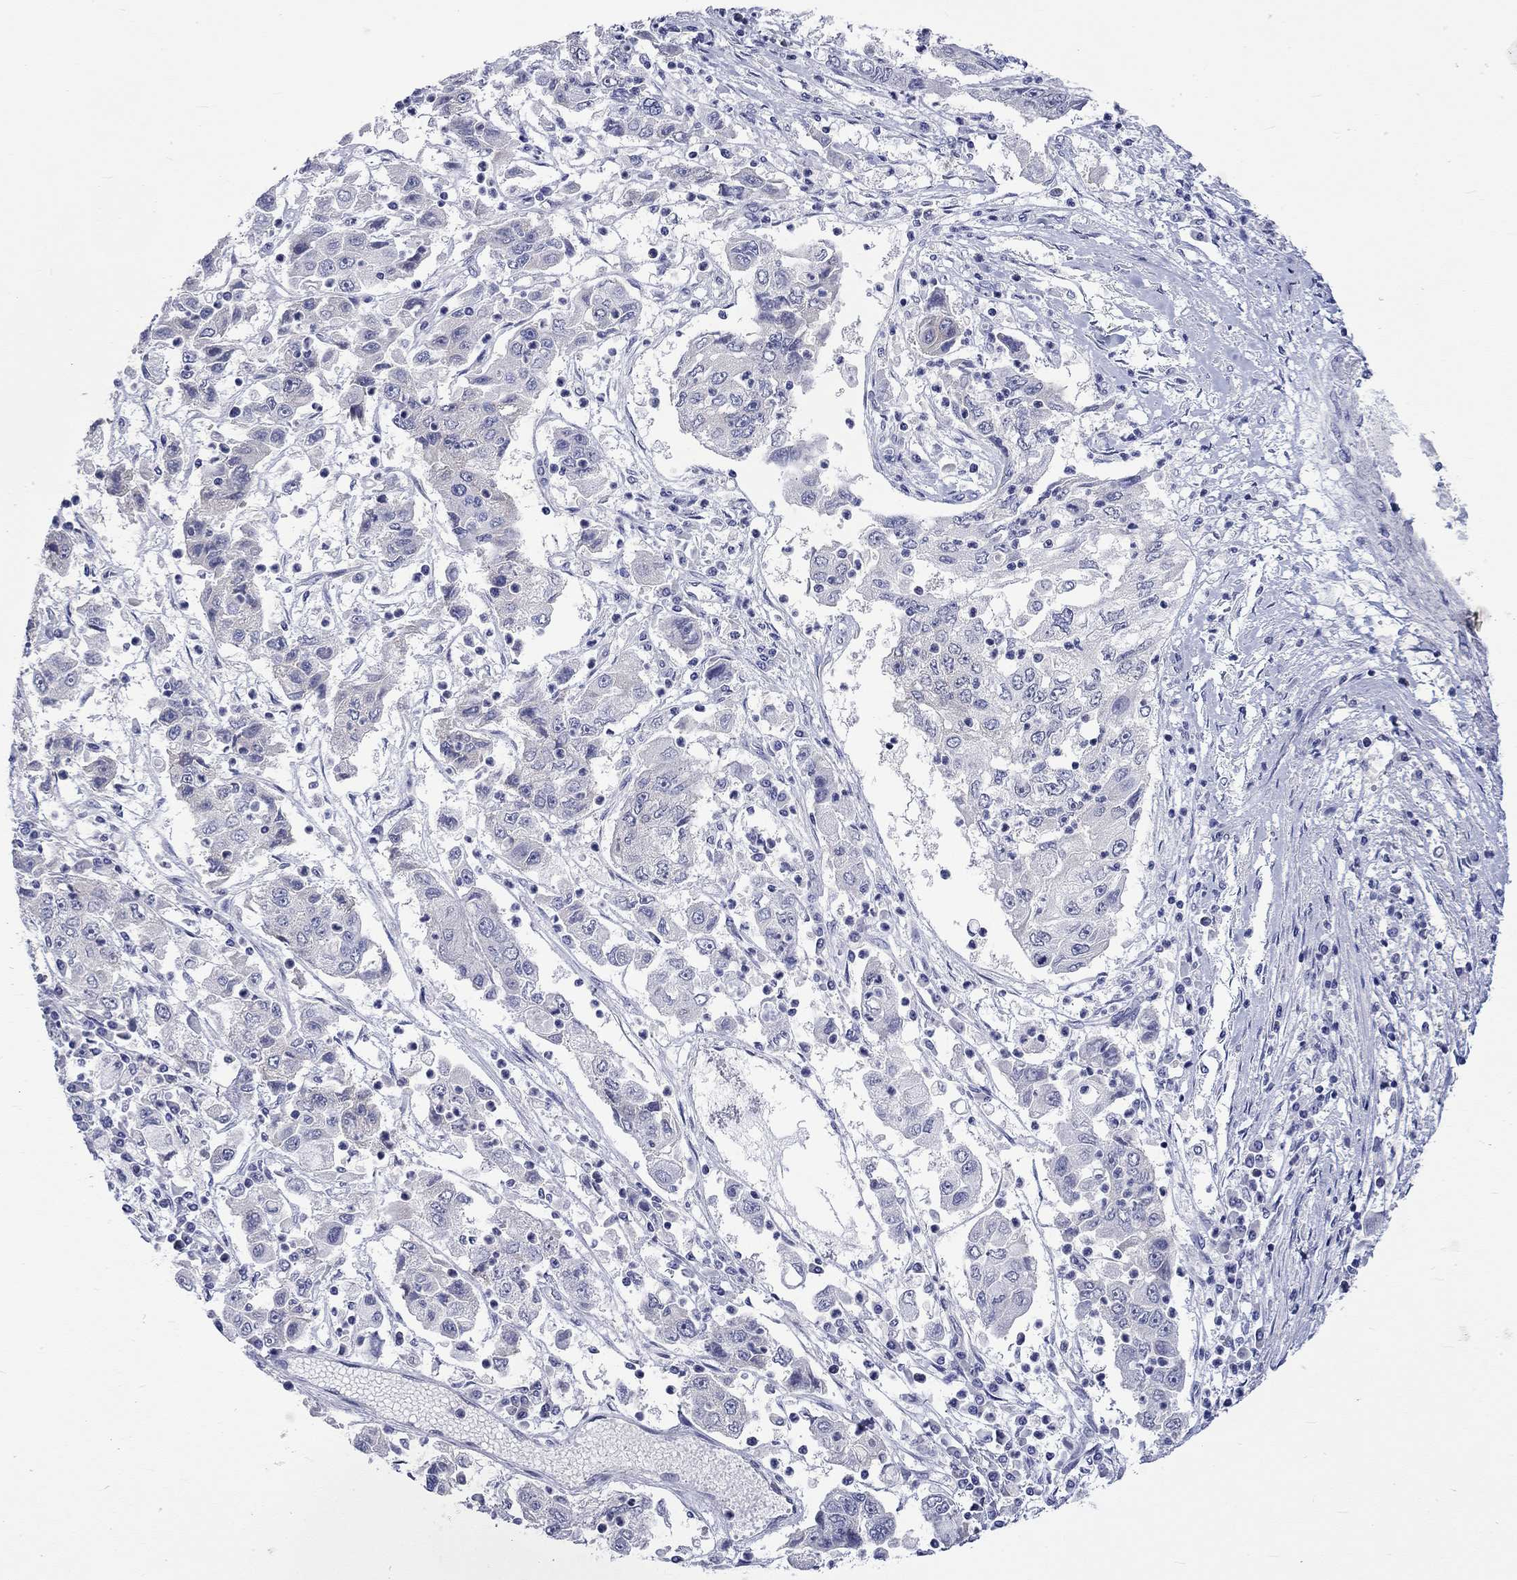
{"staining": {"intensity": "negative", "quantity": "none", "location": "none"}, "tissue": "cervical cancer", "cell_type": "Tumor cells", "image_type": "cancer", "snomed": [{"axis": "morphology", "description": "Squamous cell carcinoma, NOS"}, {"axis": "topography", "description": "Cervix"}], "caption": "Tumor cells are negative for brown protein staining in cervical squamous cell carcinoma.", "gene": "CERS1", "patient": {"sex": "female", "age": 36}}